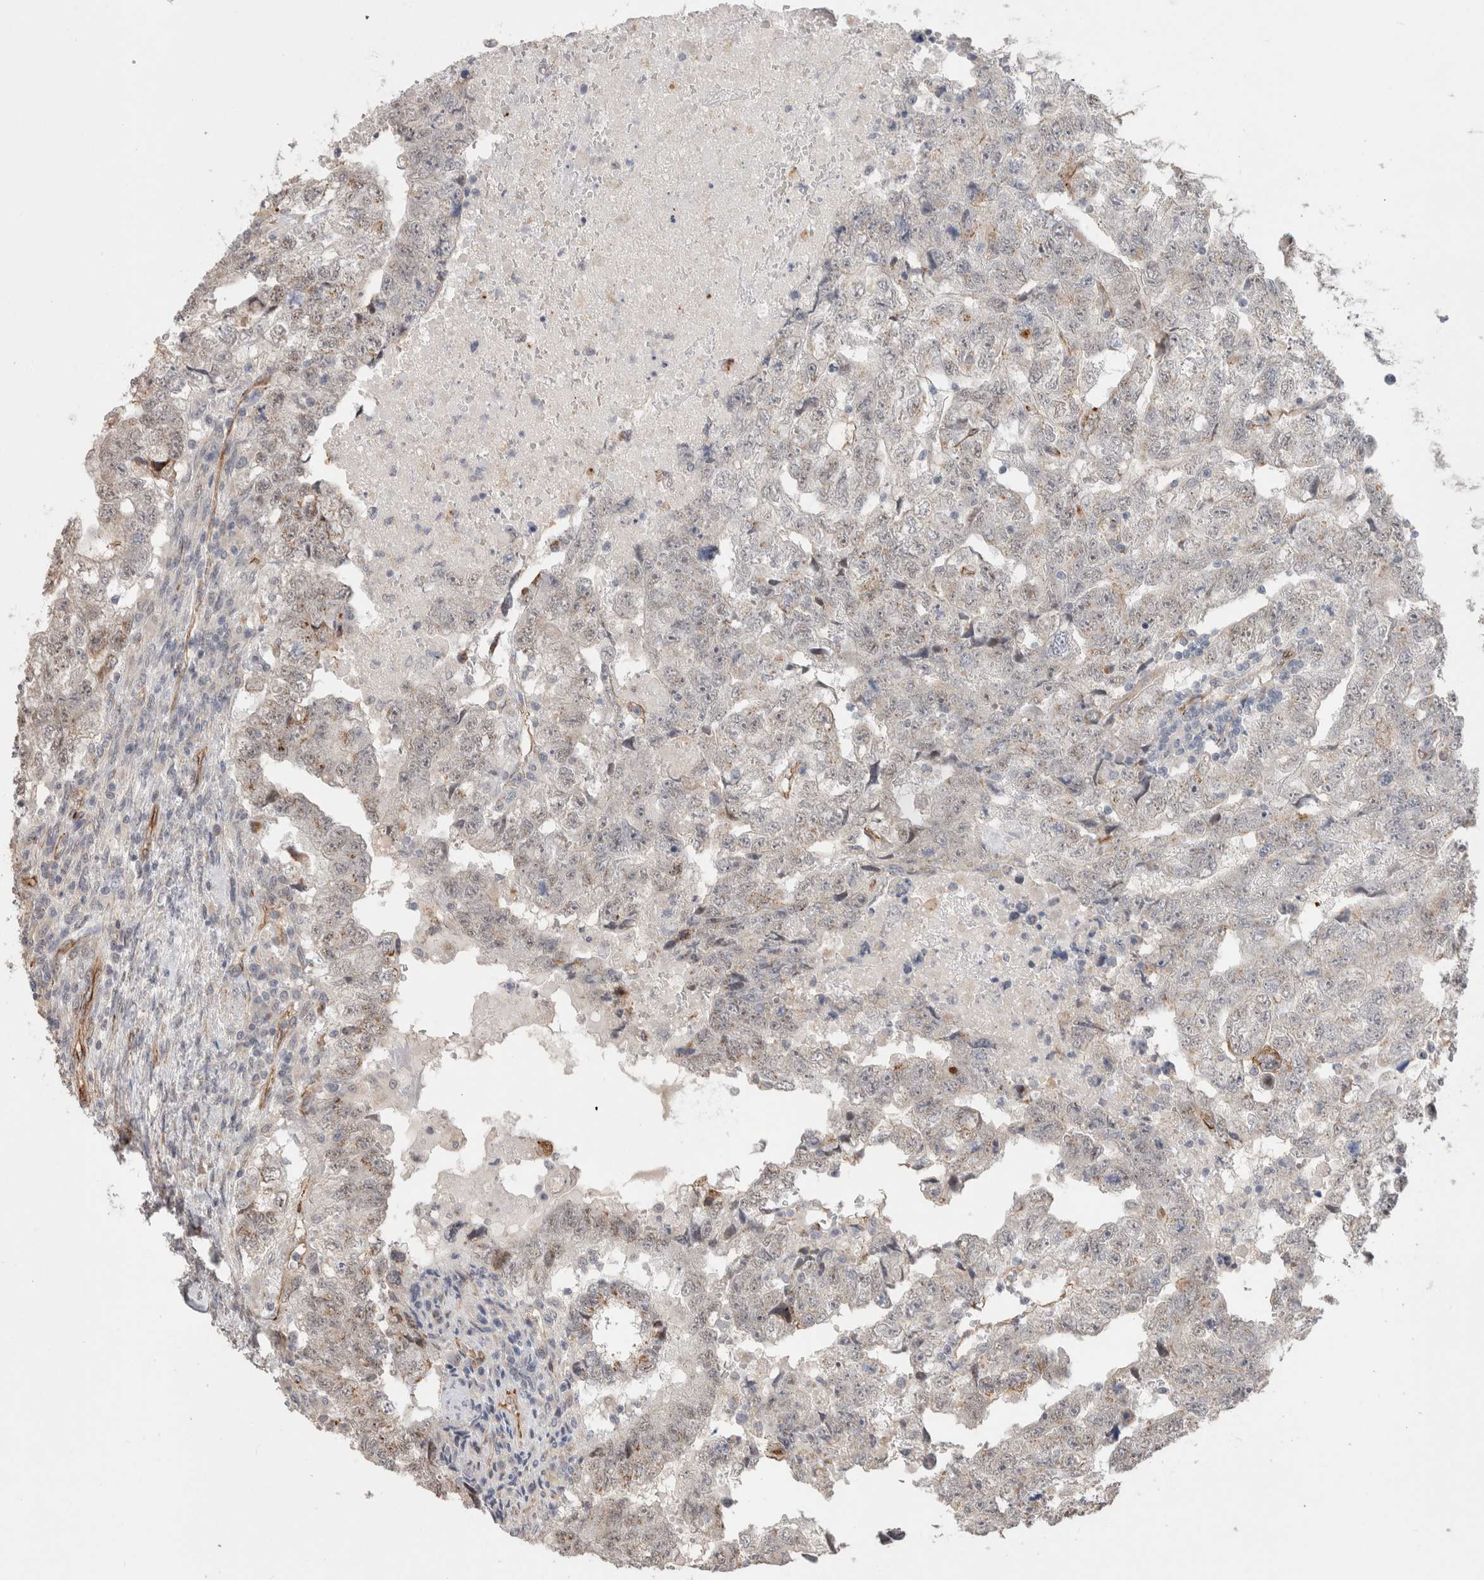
{"staining": {"intensity": "moderate", "quantity": "<25%", "location": "cytoplasmic/membranous,nuclear"}, "tissue": "testis cancer", "cell_type": "Tumor cells", "image_type": "cancer", "snomed": [{"axis": "morphology", "description": "Carcinoma, Embryonal, NOS"}, {"axis": "topography", "description": "Testis"}], "caption": "The histopathology image reveals immunohistochemical staining of testis cancer (embryonal carcinoma). There is moderate cytoplasmic/membranous and nuclear positivity is seen in approximately <25% of tumor cells.", "gene": "CAAP1", "patient": {"sex": "male", "age": 36}}